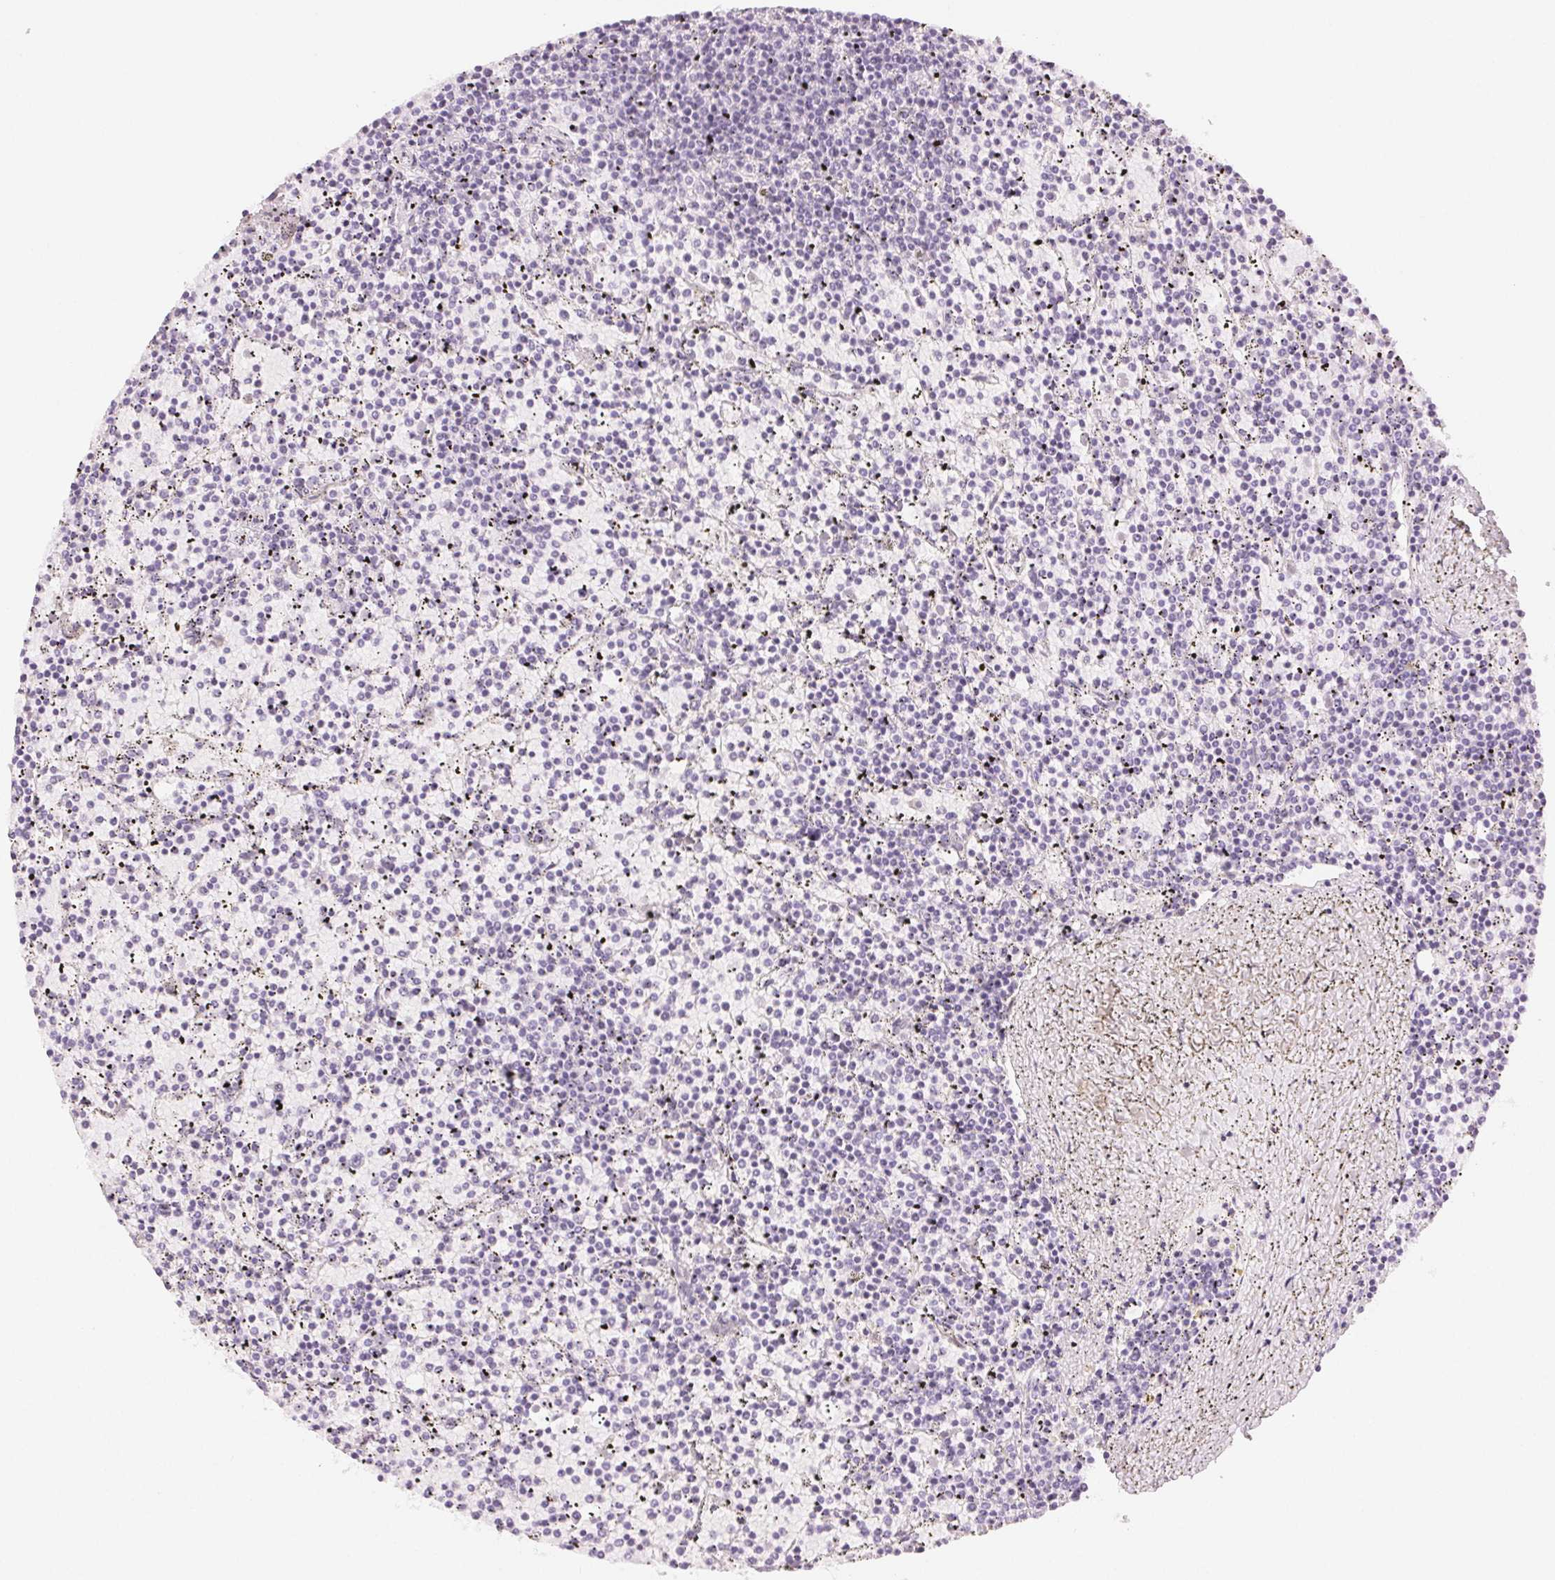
{"staining": {"intensity": "negative", "quantity": "none", "location": "none"}, "tissue": "lymphoma", "cell_type": "Tumor cells", "image_type": "cancer", "snomed": [{"axis": "morphology", "description": "Malignant lymphoma, non-Hodgkin's type, Low grade"}, {"axis": "topography", "description": "Spleen"}], "caption": "High magnification brightfield microscopy of malignant lymphoma, non-Hodgkin's type (low-grade) stained with DAB (3,3'-diaminobenzidine) (brown) and counterstained with hematoxylin (blue): tumor cells show no significant expression.", "gene": "SLC5A2", "patient": {"sex": "female", "age": 77}}